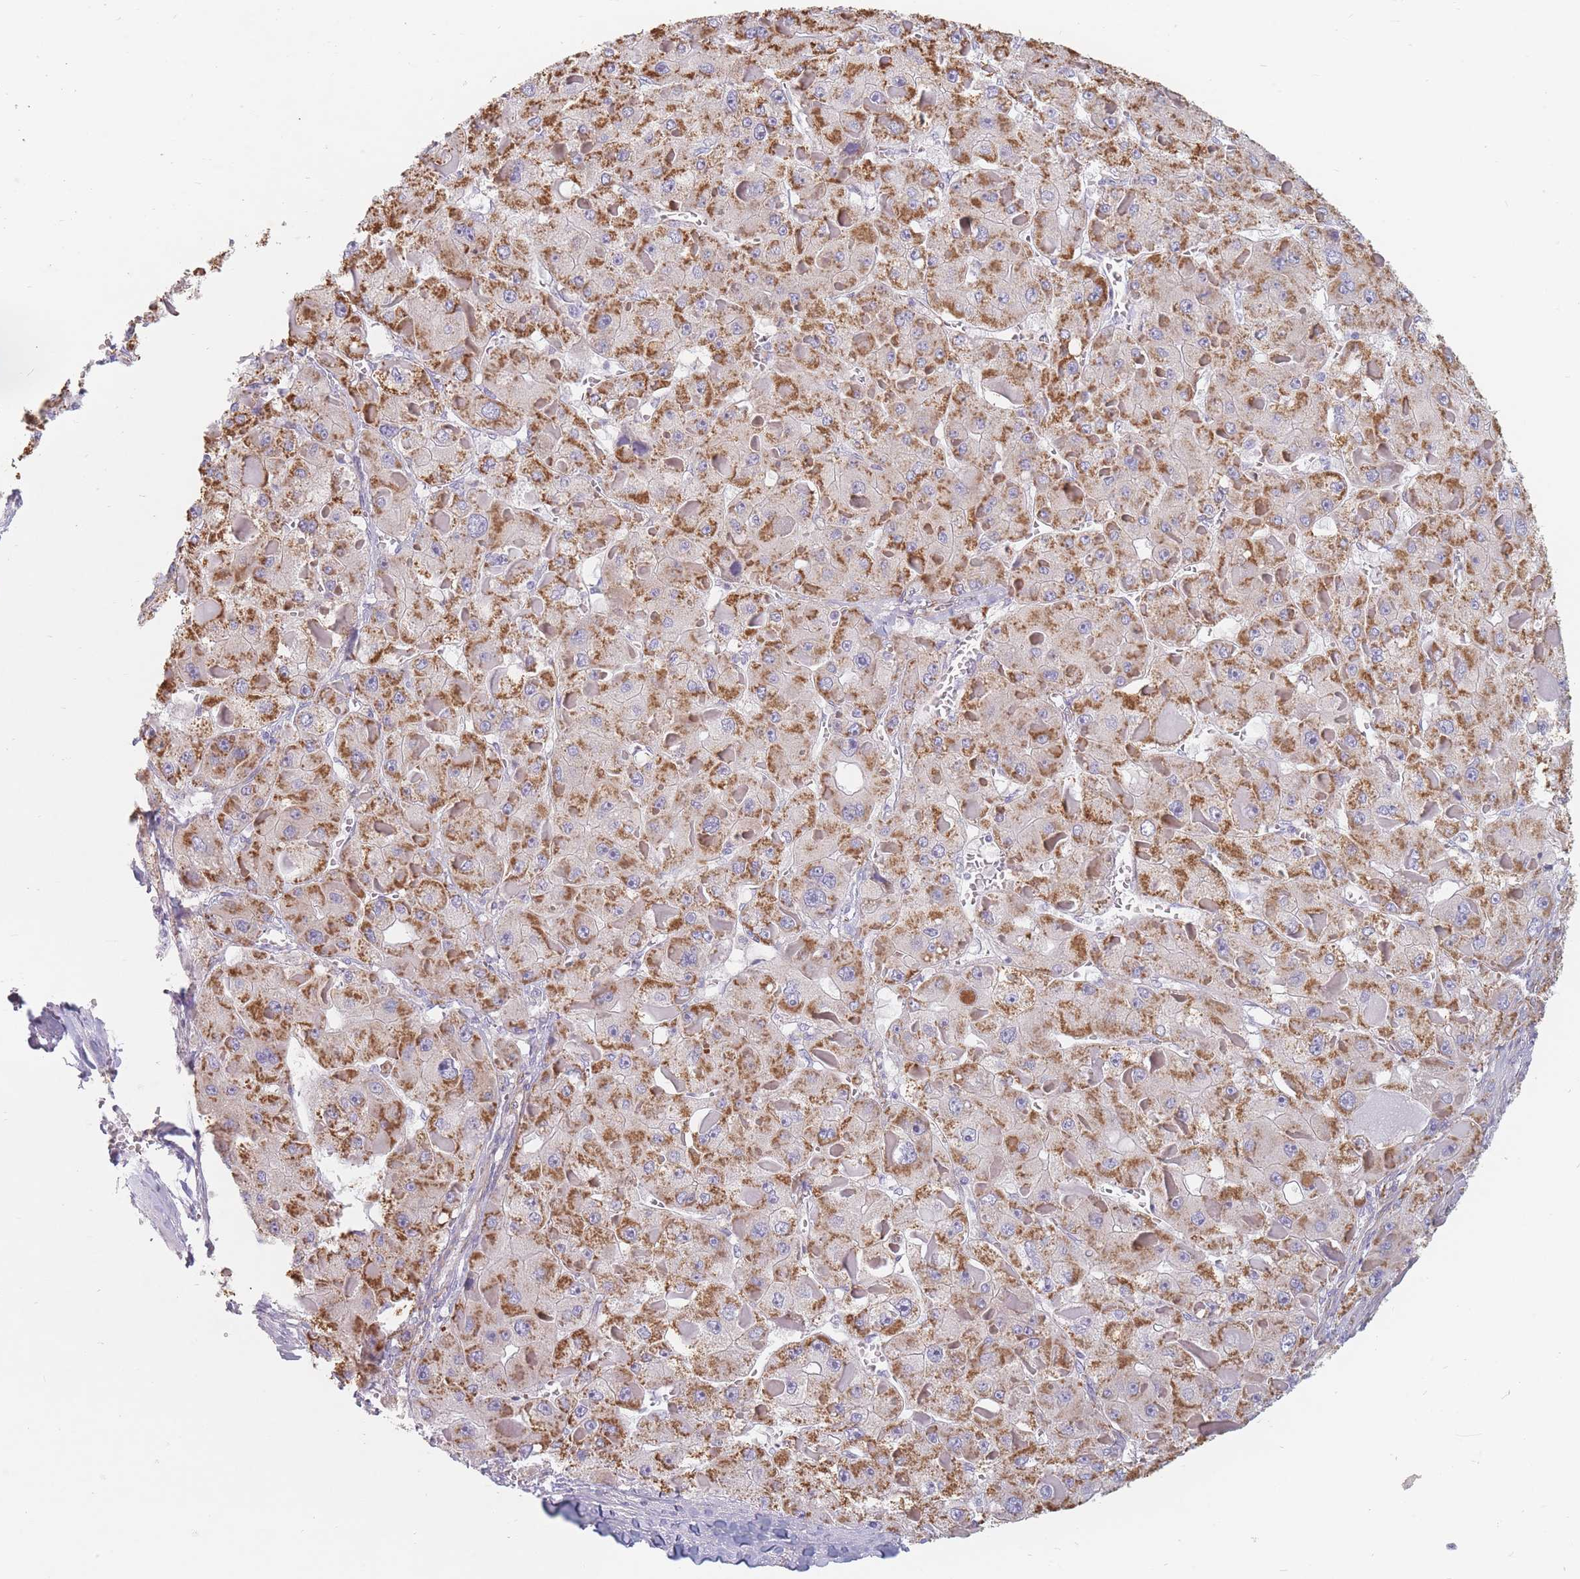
{"staining": {"intensity": "moderate", "quantity": ">75%", "location": "cytoplasmic/membranous"}, "tissue": "liver cancer", "cell_type": "Tumor cells", "image_type": "cancer", "snomed": [{"axis": "morphology", "description": "Carcinoma, Hepatocellular, NOS"}, {"axis": "topography", "description": "Liver"}], "caption": "Immunohistochemical staining of liver cancer (hepatocellular carcinoma) reveals moderate cytoplasmic/membranous protein staining in approximately >75% of tumor cells.", "gene": "ERBIN", "patient": {"sex": "female", "age": 73}}